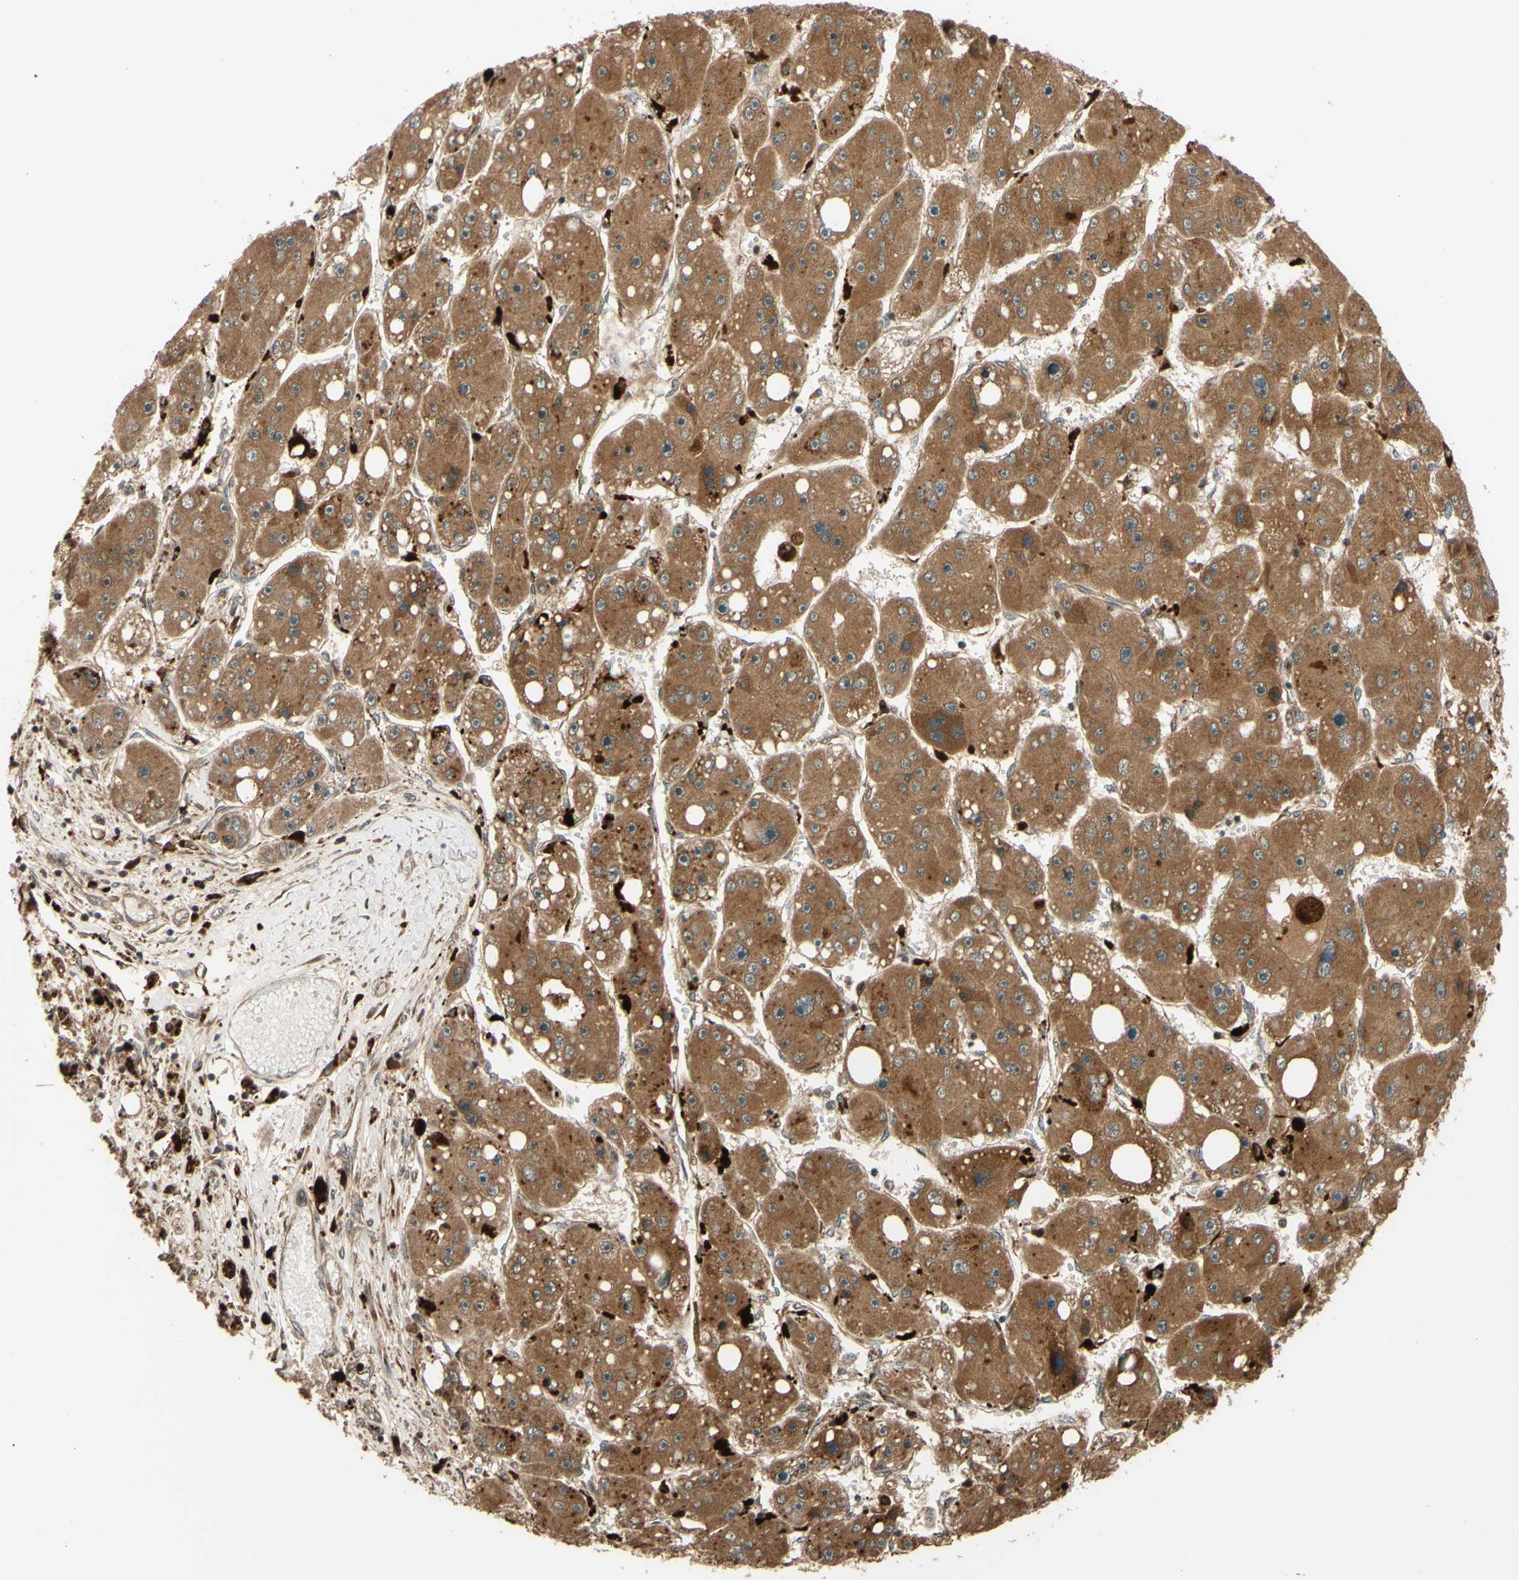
{"staining": {"intensity": "moderate", "quantity": ">75%", "location": "cytoplasmic/membranous"}, "tissue": "liver cancer", "cell_type": "Tumor cells", "image_type": "cancer", "snomed": [{"axis": "morphology", "description": "Carcinoma, Hepatocellular, NOS"}, {"axis": "topography", "description": "Liver"}], "caption": "Immunohistochemistry staining of liver hepatocellular carcinoma, which exhibits medium levels of moderate cytoplasmic/membranous positivity in about >75% of tumor cells indicating moderate cytoplasmic/membranous protein expression. The staining was performed using DAB (brown) for protein detection and nuclei were counterstained in hematoxylin (blue).", "gene": "RNF19A", "patient": {"sex": "female", "age": 61}}